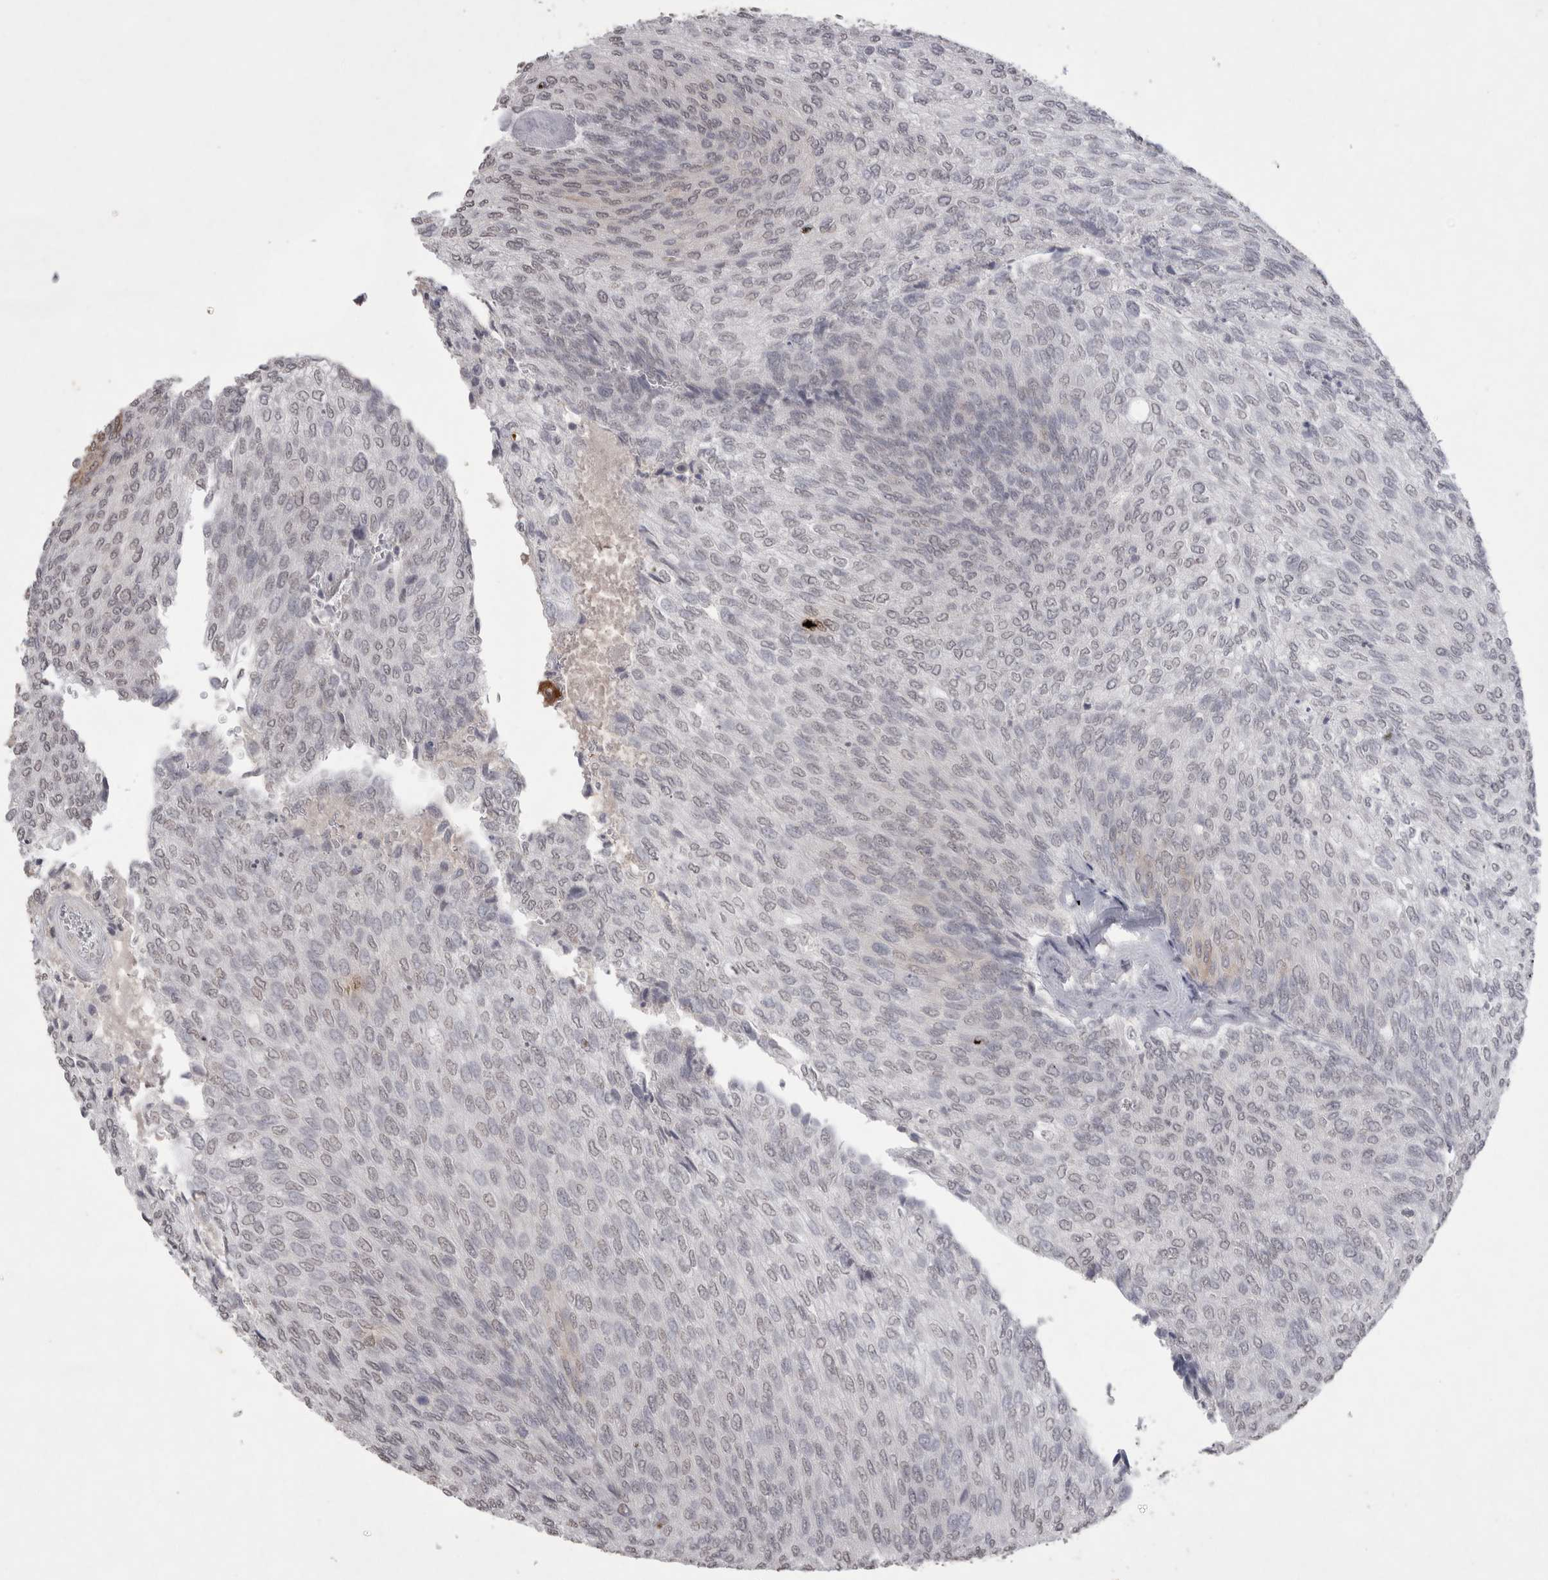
{"staining": {"intensity": "weak", "quantity": "25%-75%", "location": "nuclear"}, "tissue": "urothelial cancer", "cell_type": "Tumor cells", "image_type": "cancer", "snomed": [{"axis": "morphology", "description": "Urothelial carcinoma, Low grade"}, {"axis": "topography", "description": "Urinary bladder"}], "caption": "Protein expression analysis of human urothelial cancer reveals weak nuclear positivity in approximately 25%-75% of tumor cells. Using DAB (3,3'-diaminobenzidine) (brown) and hematoxylin (blue) stains, captured at high magnification using brightfield microscopy.", "gene": "DDX4", "patient": {"sex": "female", "age": 79}}